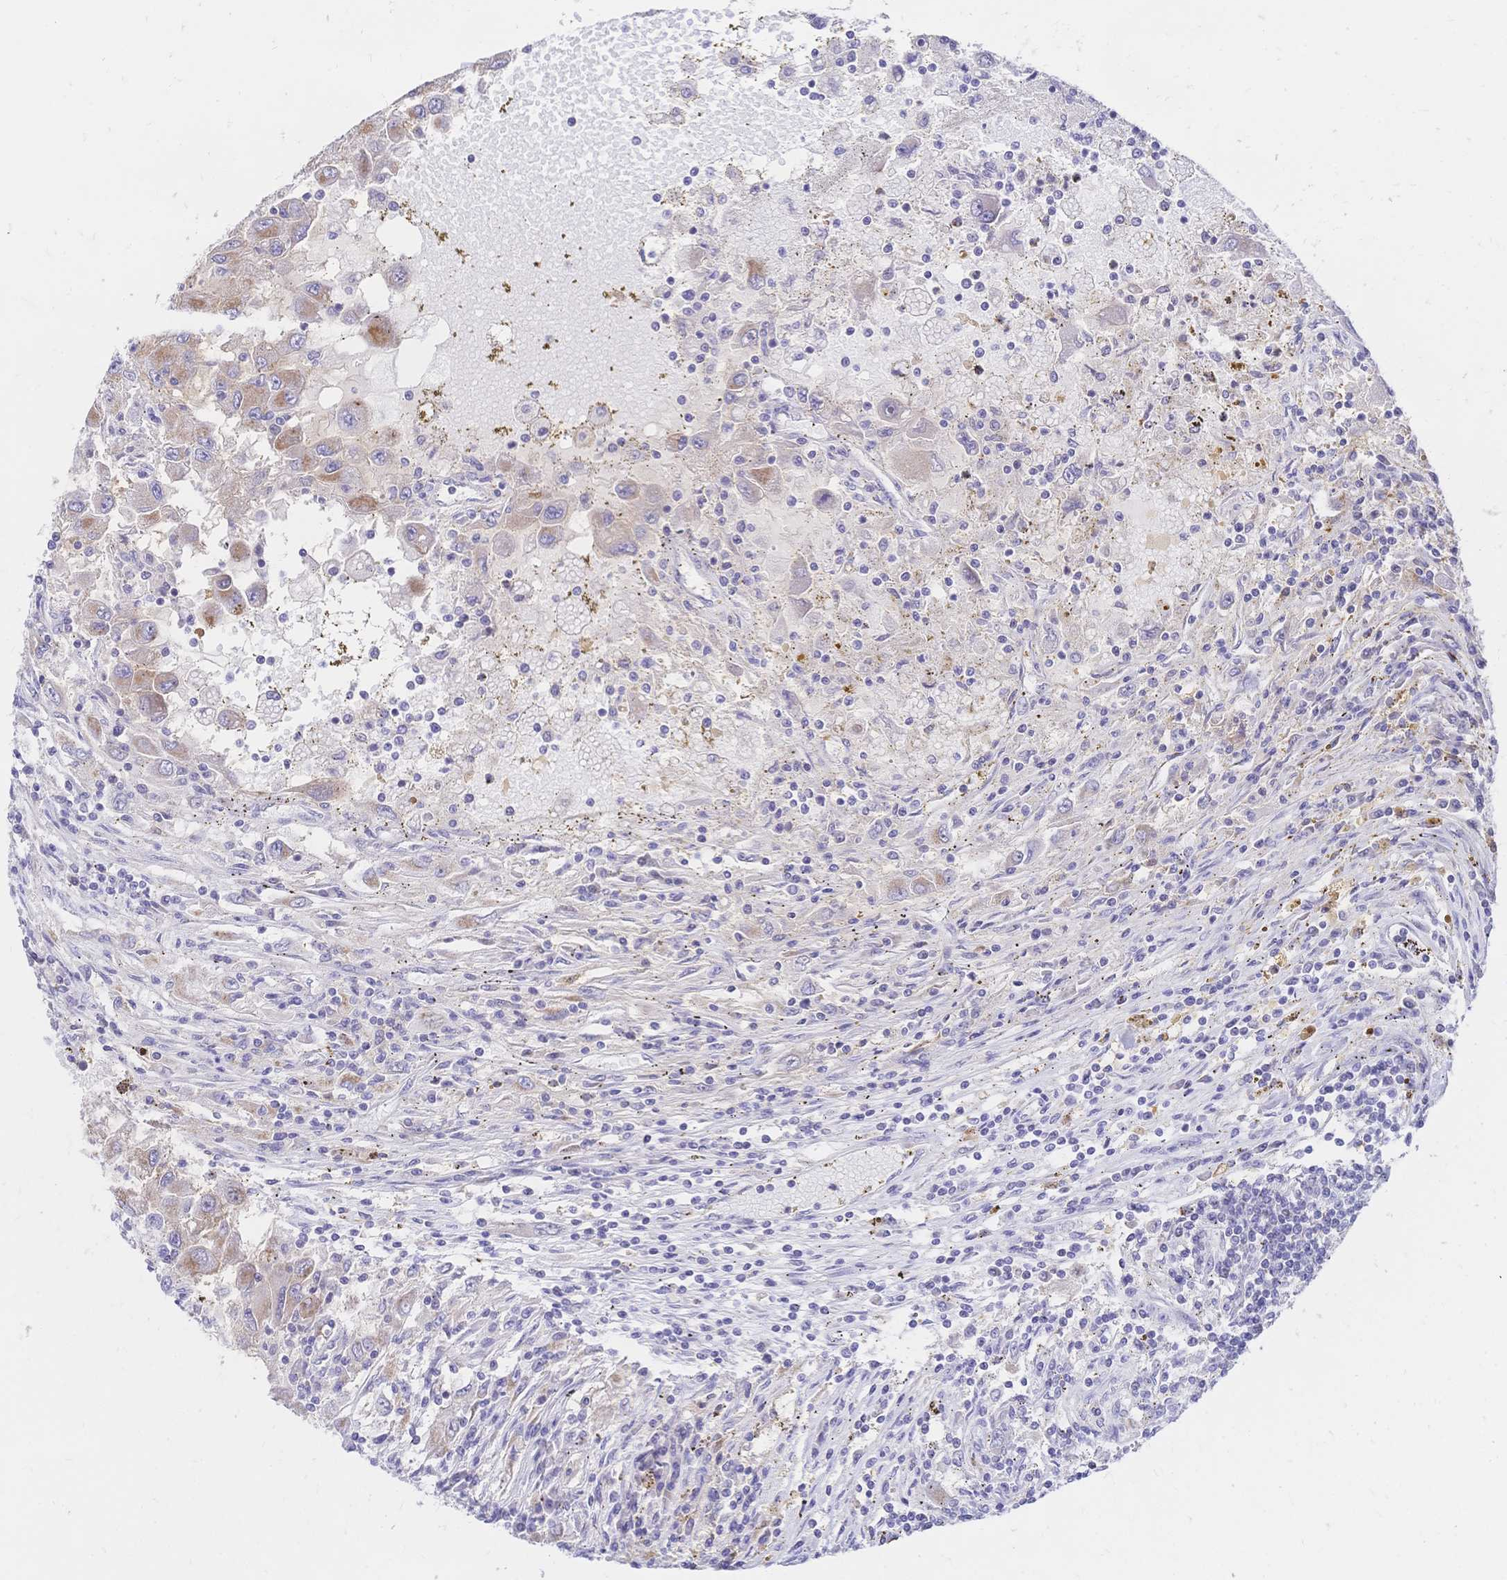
{"staining": {"intensity": "moderate", "quantity": "<25%", "location": "cytoplasmic/membranous"}, "tissue": "renal cancer", "cell_type": "Tumor cells", "image_type": "cancer", "snomed": [{"axis": "morphology", "description": "Adenocarcinoma, NOS"}, {"axis": "topography", "description": "Kidney"}], "caption": "Renal adenocarcinoma was stained to show a protein in brown. There is low levels of moderate cytoplasmic/membranous positivity in about <25% of tumor cells.", "gene": "CLEC18B", "patient": {"sex": "female", "age": 67}}